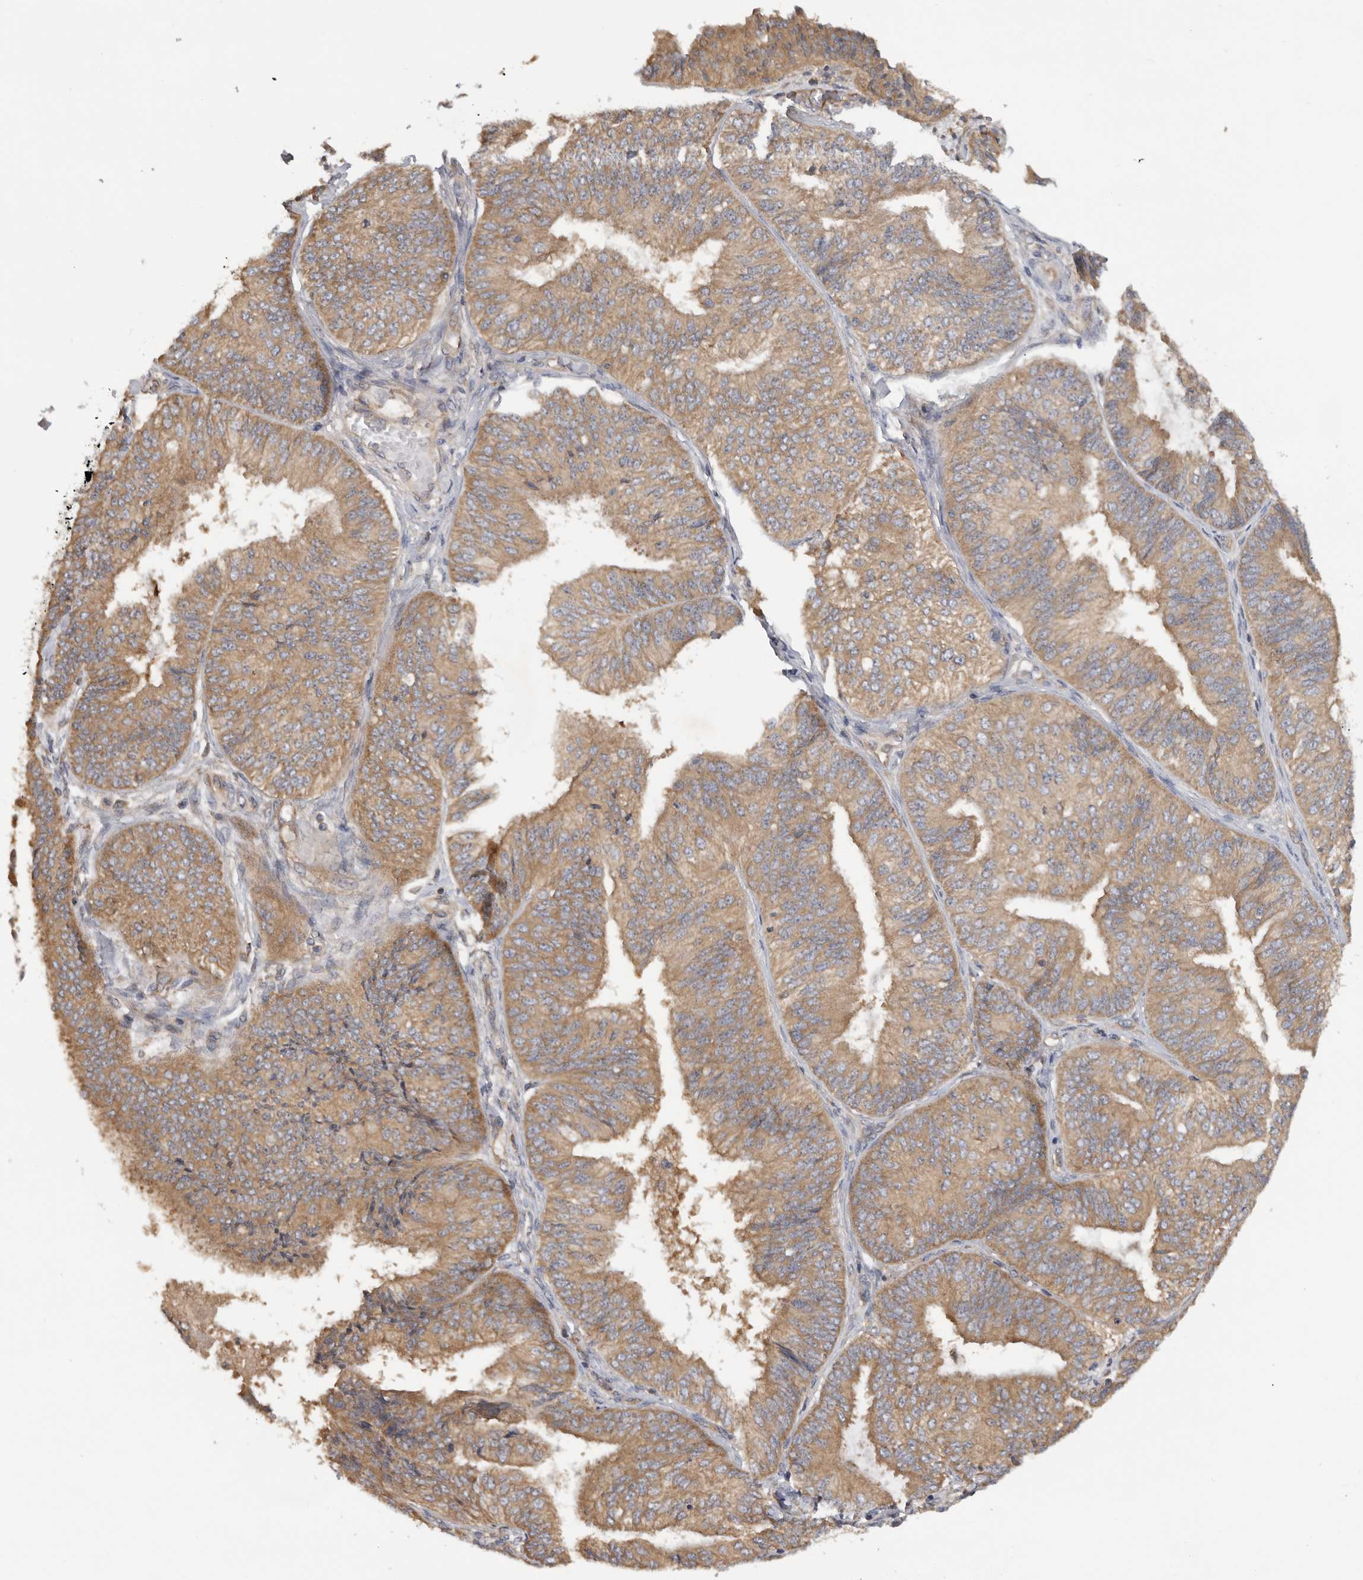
{"staining": {"intensity": "moderate", "quantity": ">75%", "location": "cytoplasmic/membranous"}, "tissue": "endometrial cancer", "cell_type": "Tumor cells", "image_type": "cancer", "snomed": [{"axis": "morphology", "description": "Adenocarcinoma, NOS"}, {"axis": "topography", "description": "Endometrium"}], "caption": "Moderate cytoplasmic/membranous expression is appreciated in approximately >75% of tumor cells in endometrial adenocarcinoma.", "gene": "PPP1R42", "patient": {"sex": "female", "age": 58}}